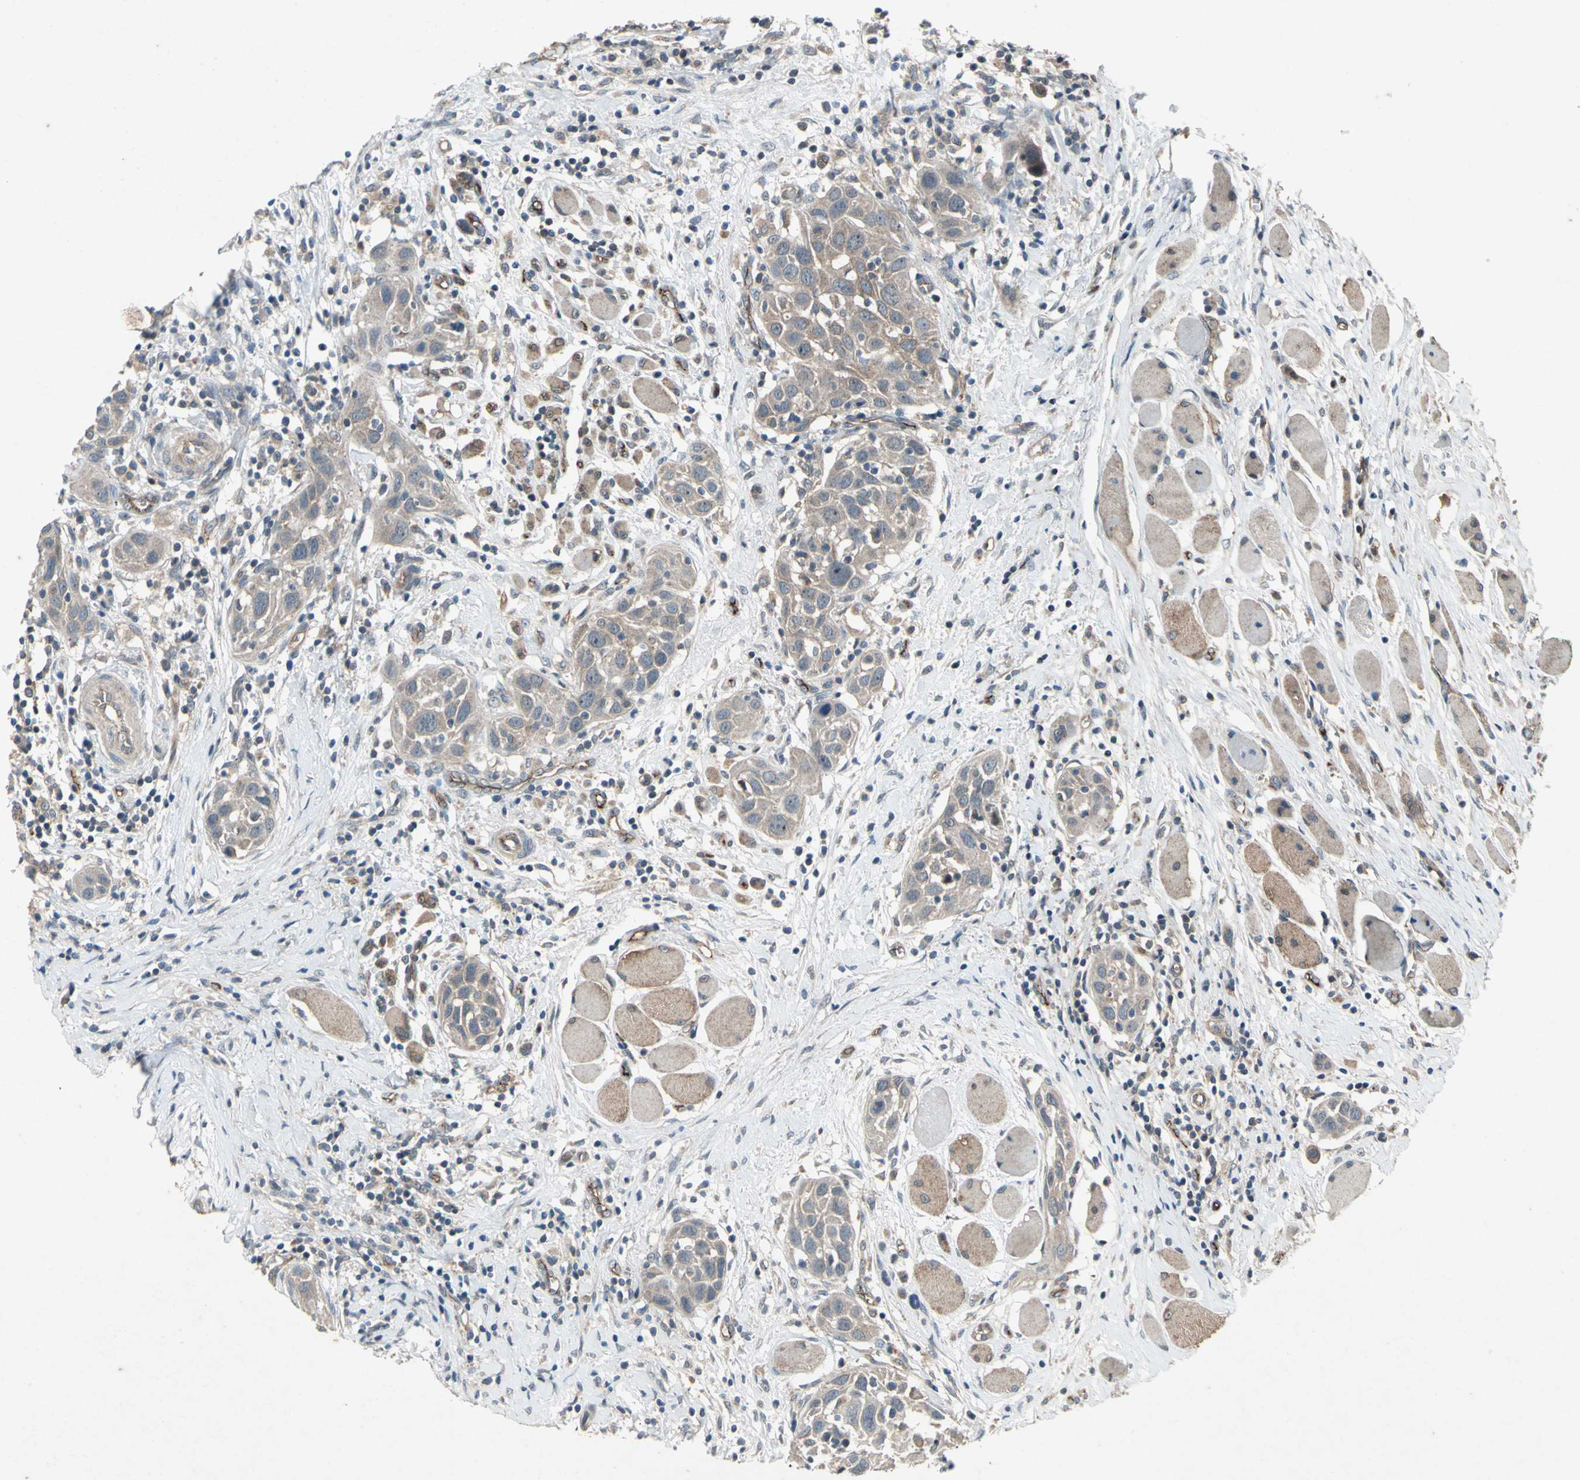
{"staining": {"intensity": "weak", "quantity": ">75%", "location": "cytoplasmic/membranous"}, "tissue": "head and neck cancer", "cell_type": "Tumor cells", "image_type": "cancer", "snomed": [{"axis": "morphology", "description": "Squamous cell carcinoma, NOS"}, {"axis": "topography", "description": "Oral tissue"}, {"axis": "topography", "description": "Head-Neck"}], "caption": "IHC image of neoplastic tissue: squamous cell carcinoma (head and neck) stained using IHC shows low levels of weak protein expression localized specifically in the cytoplasmic/membranous of tumor cells, appearing as a cytoplasmic/membranous brown color.", "gene": "EMCN", "patient": {"sex": "female", "age": 50}}